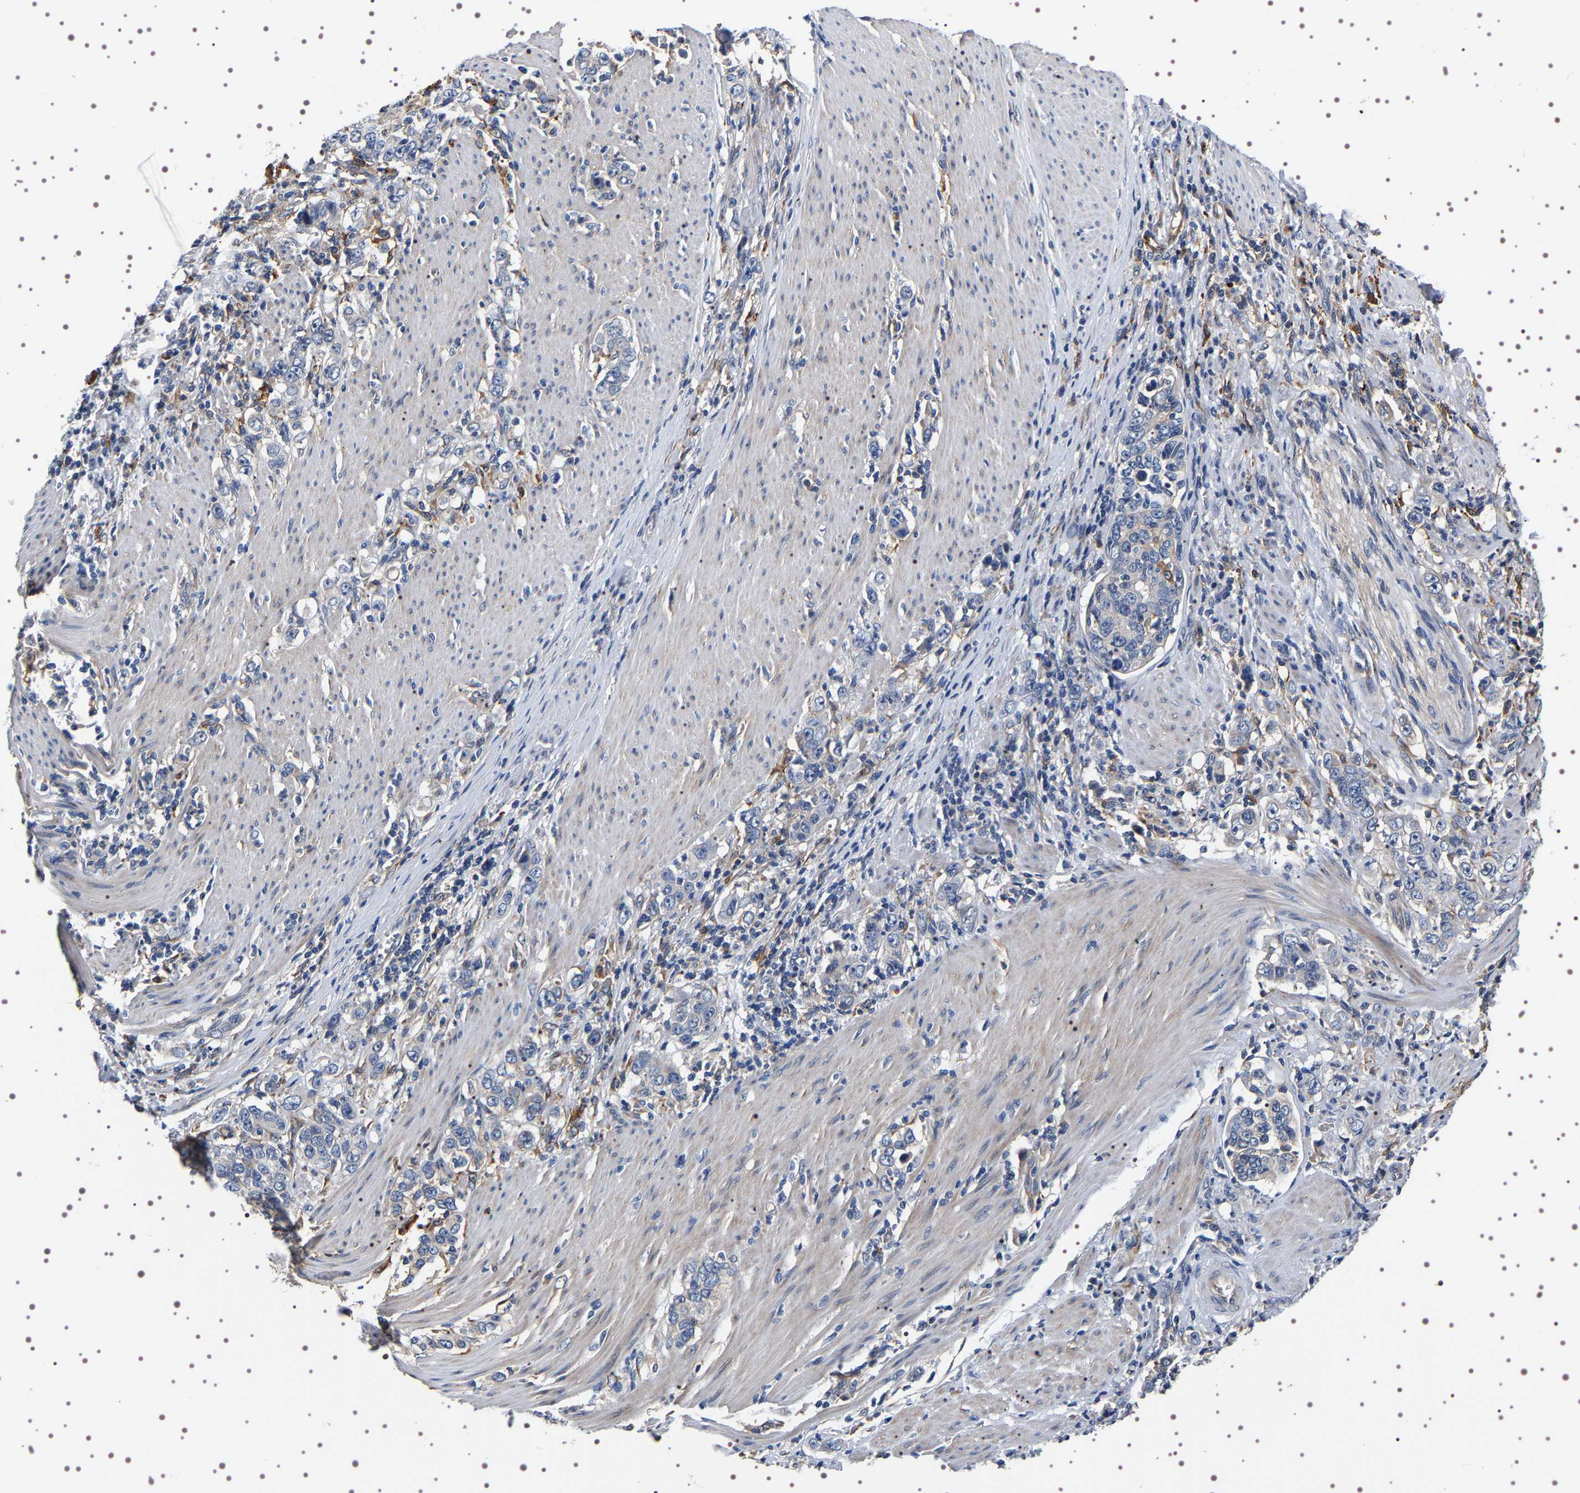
{"staining": {"intensity": "negative", "quantity": "none", "location": "none"}, "tissue": "stomach cancer", "cell_type": "Tumor cells", "image_type": "cancer", "snomed": [{"axis": "morphology", "description": "Adenocarcinoma, NOS"}, {"axis": "topography", "description": "Stomach, lower"}], "caption": "IHC photomicrograph of human stomach adenocarcinoma stained for a protein (brown), which reveals no expression in tumor cells. (DAB immunohistochemistry (IHC) visualized using brightfield microscopy, high magnification).", "gene": "ALPL", "patient": {"sex": "female", "age": 72}}